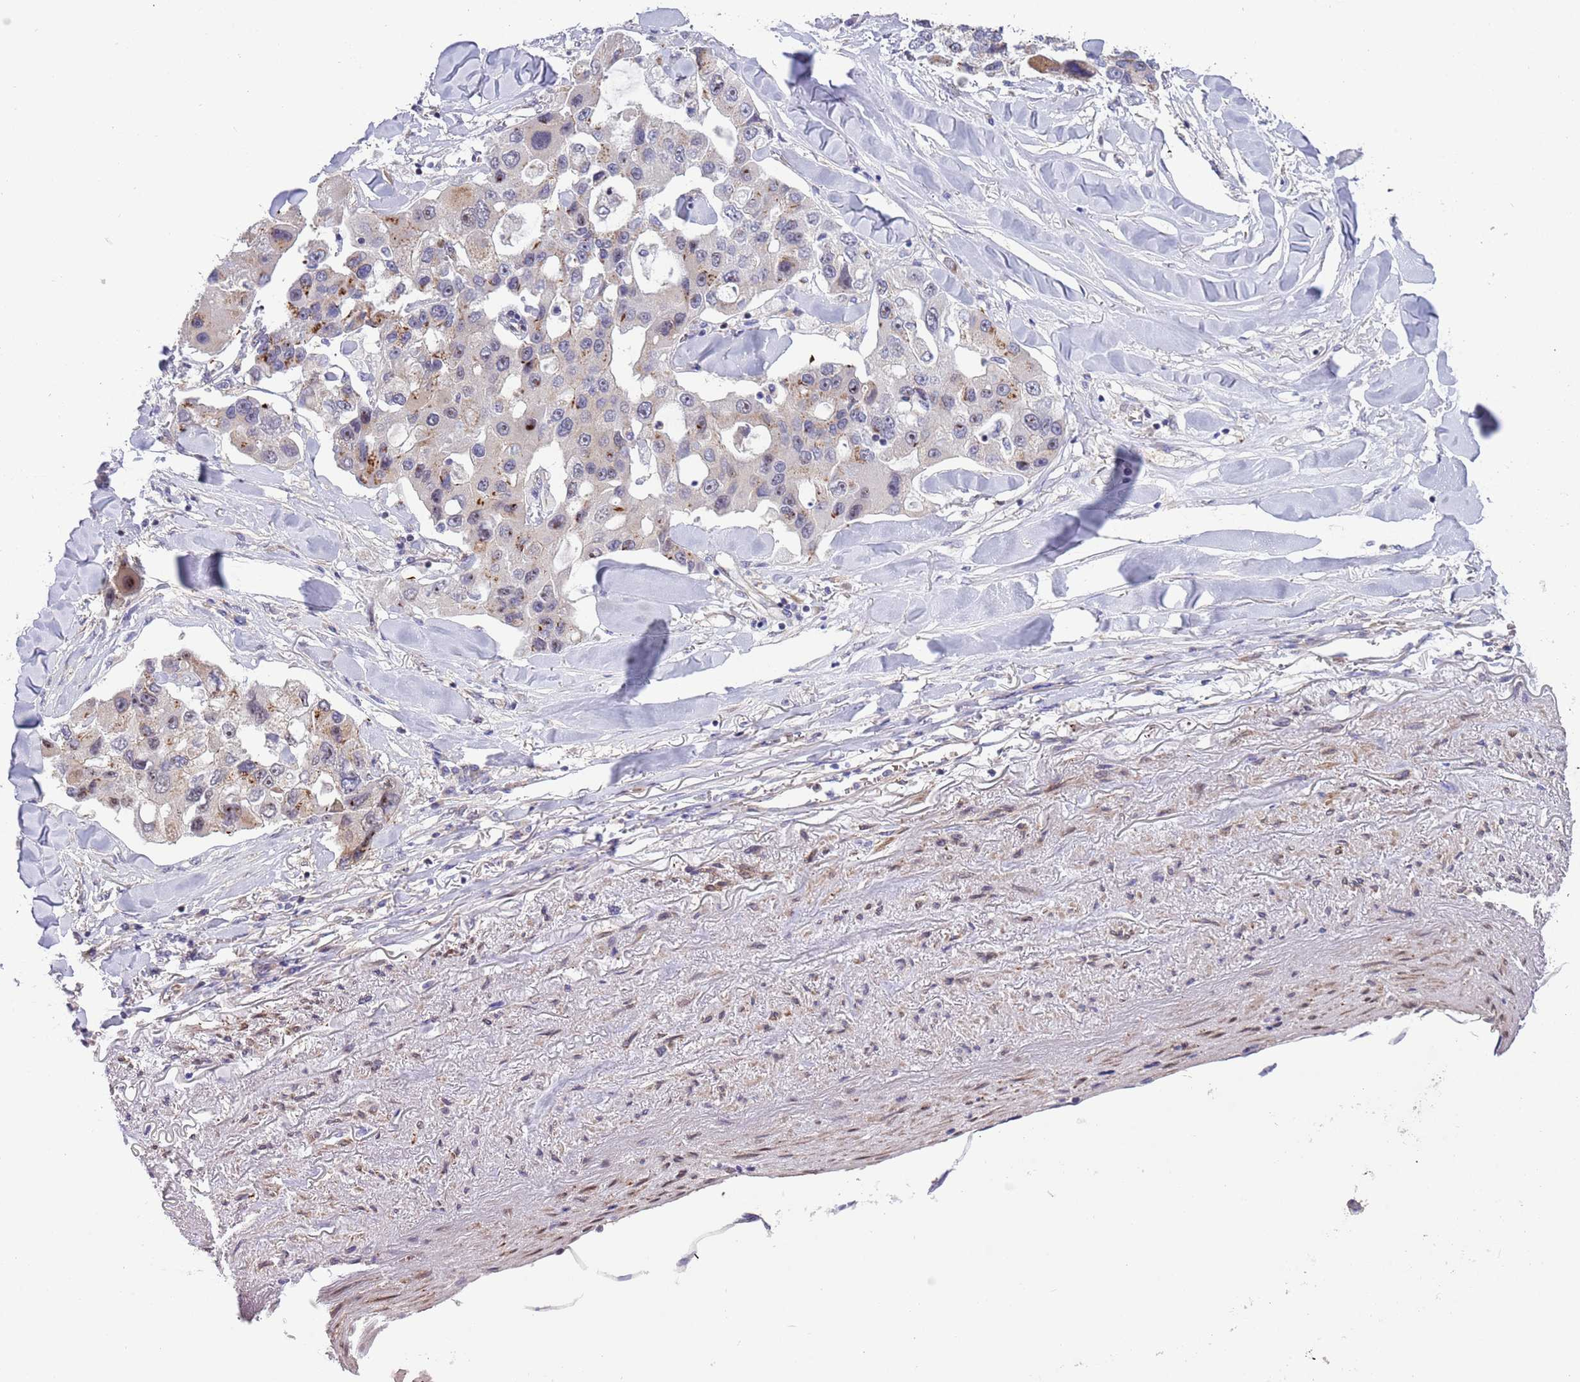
{"staining": {"intensity": "moderate", "quantity": "<25%", "location": "cytoplasmic/membranous"}, "tissue": "lung cancer", "cell_type": "Tumor cells", "image_type": "cancer", "snomed": [{"axis": "morphology", "description": "Adenocarcinoma, NOS"}, {"axis": "topography", "description": "Lung"}], "caption": "Moderate cytoplasmic/membranous staining for a protein is present in approximately <25% of tumor cells of adenocarcinoma (lung) using immunohistochemistry (IHC).", "gene": "ITGB6", "patient": {"sex": "female", "age": 54}}